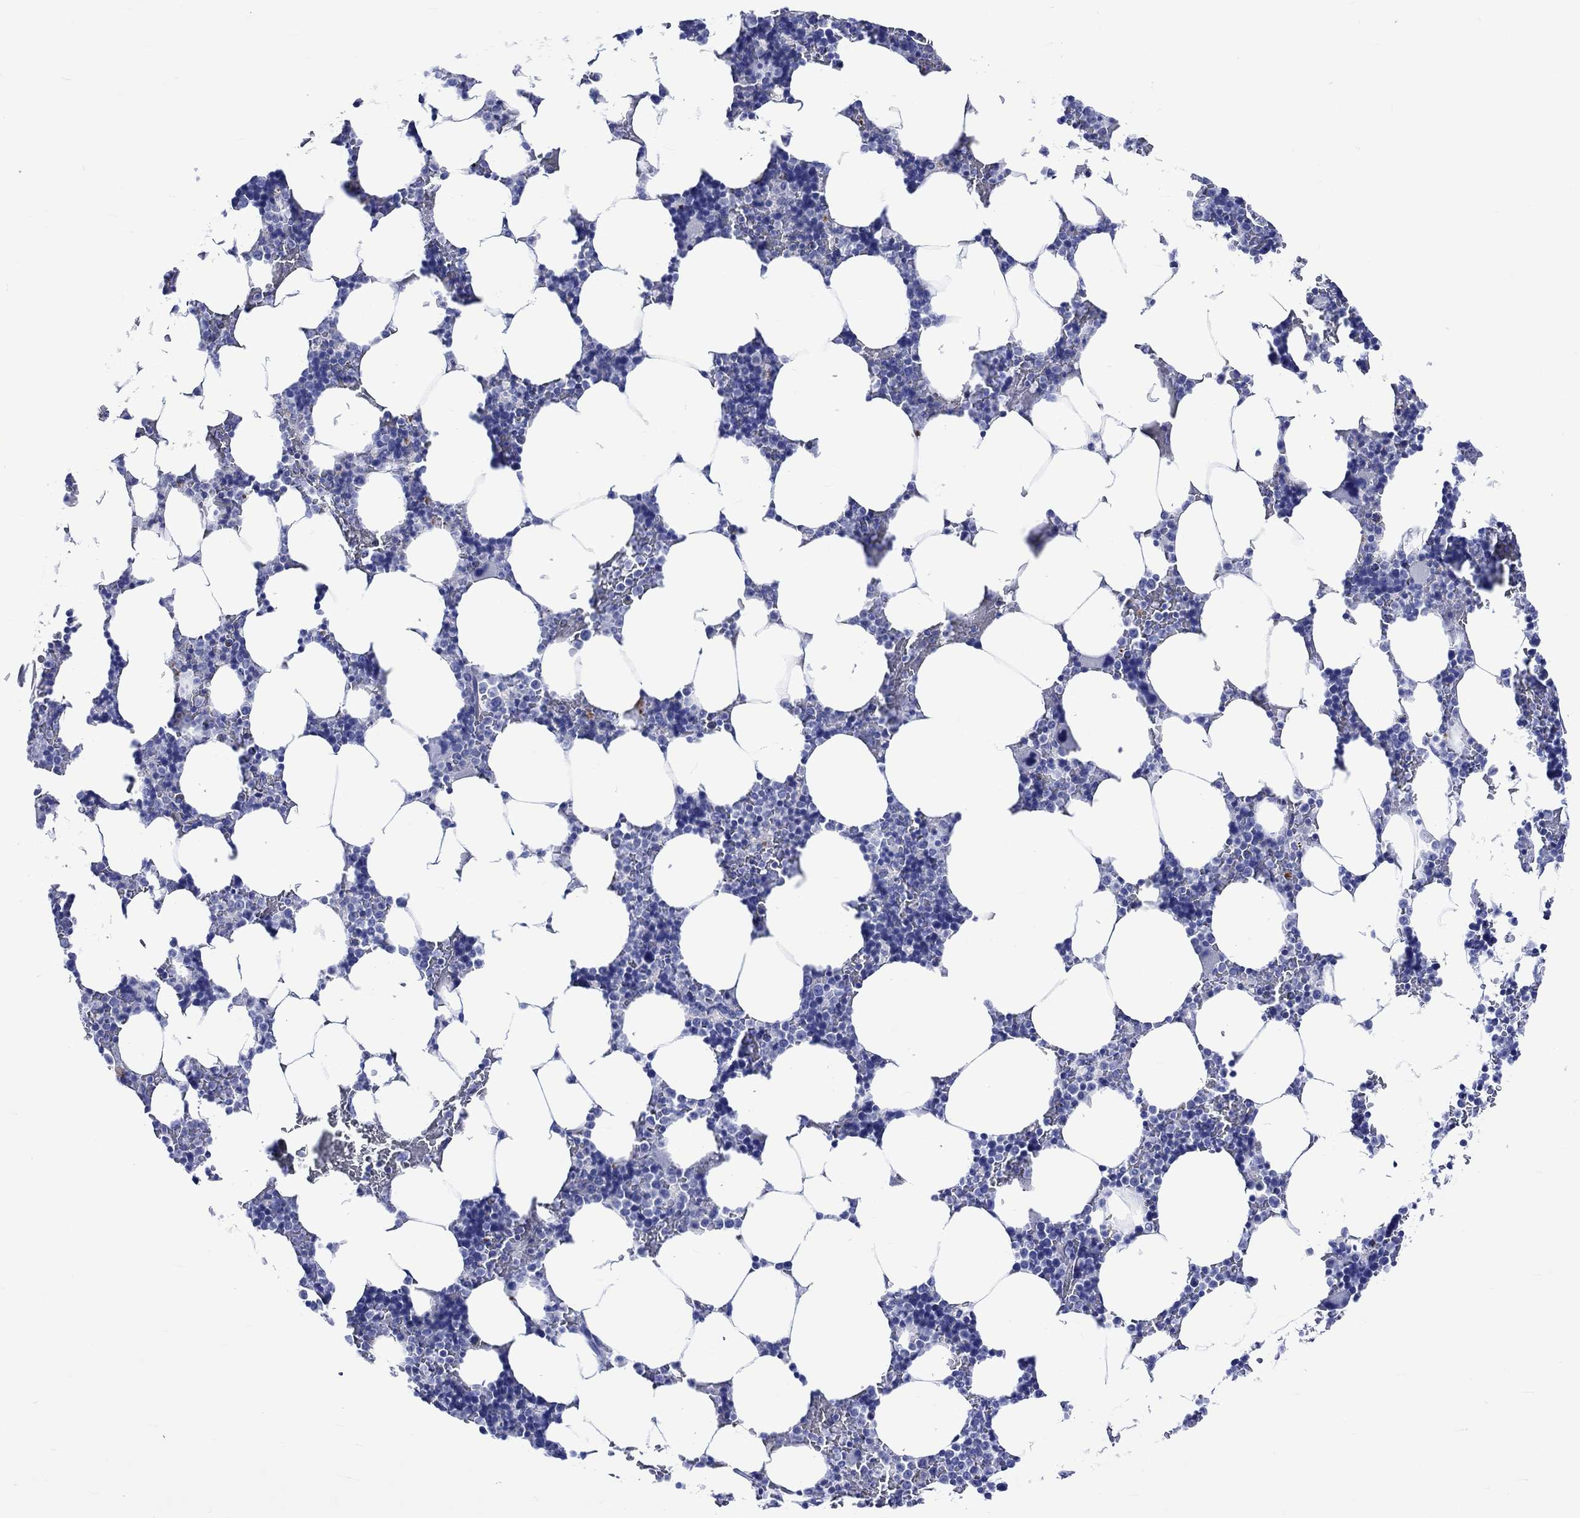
{"staining": {"intensity": "negative", "quantity": "none", "location": "none"}, "tissue": "bone marrow", "cell_type": "Hematopoietic cells", "image_type": "normal", "snomed": [{"axis": "morphology", "description": "Normal tissue, NOS"}, {"axis": "topography", "description": "Bone marrow"}], "caption": "This image is of benign bone marrow stained with immunohistochemistry to label a protein in brown with the nuclei are counter-stained blue. There is no positivity in hematopoietic cells.", "gene": "KLHL33", "patient": {"sex": "male", "age": 51}}